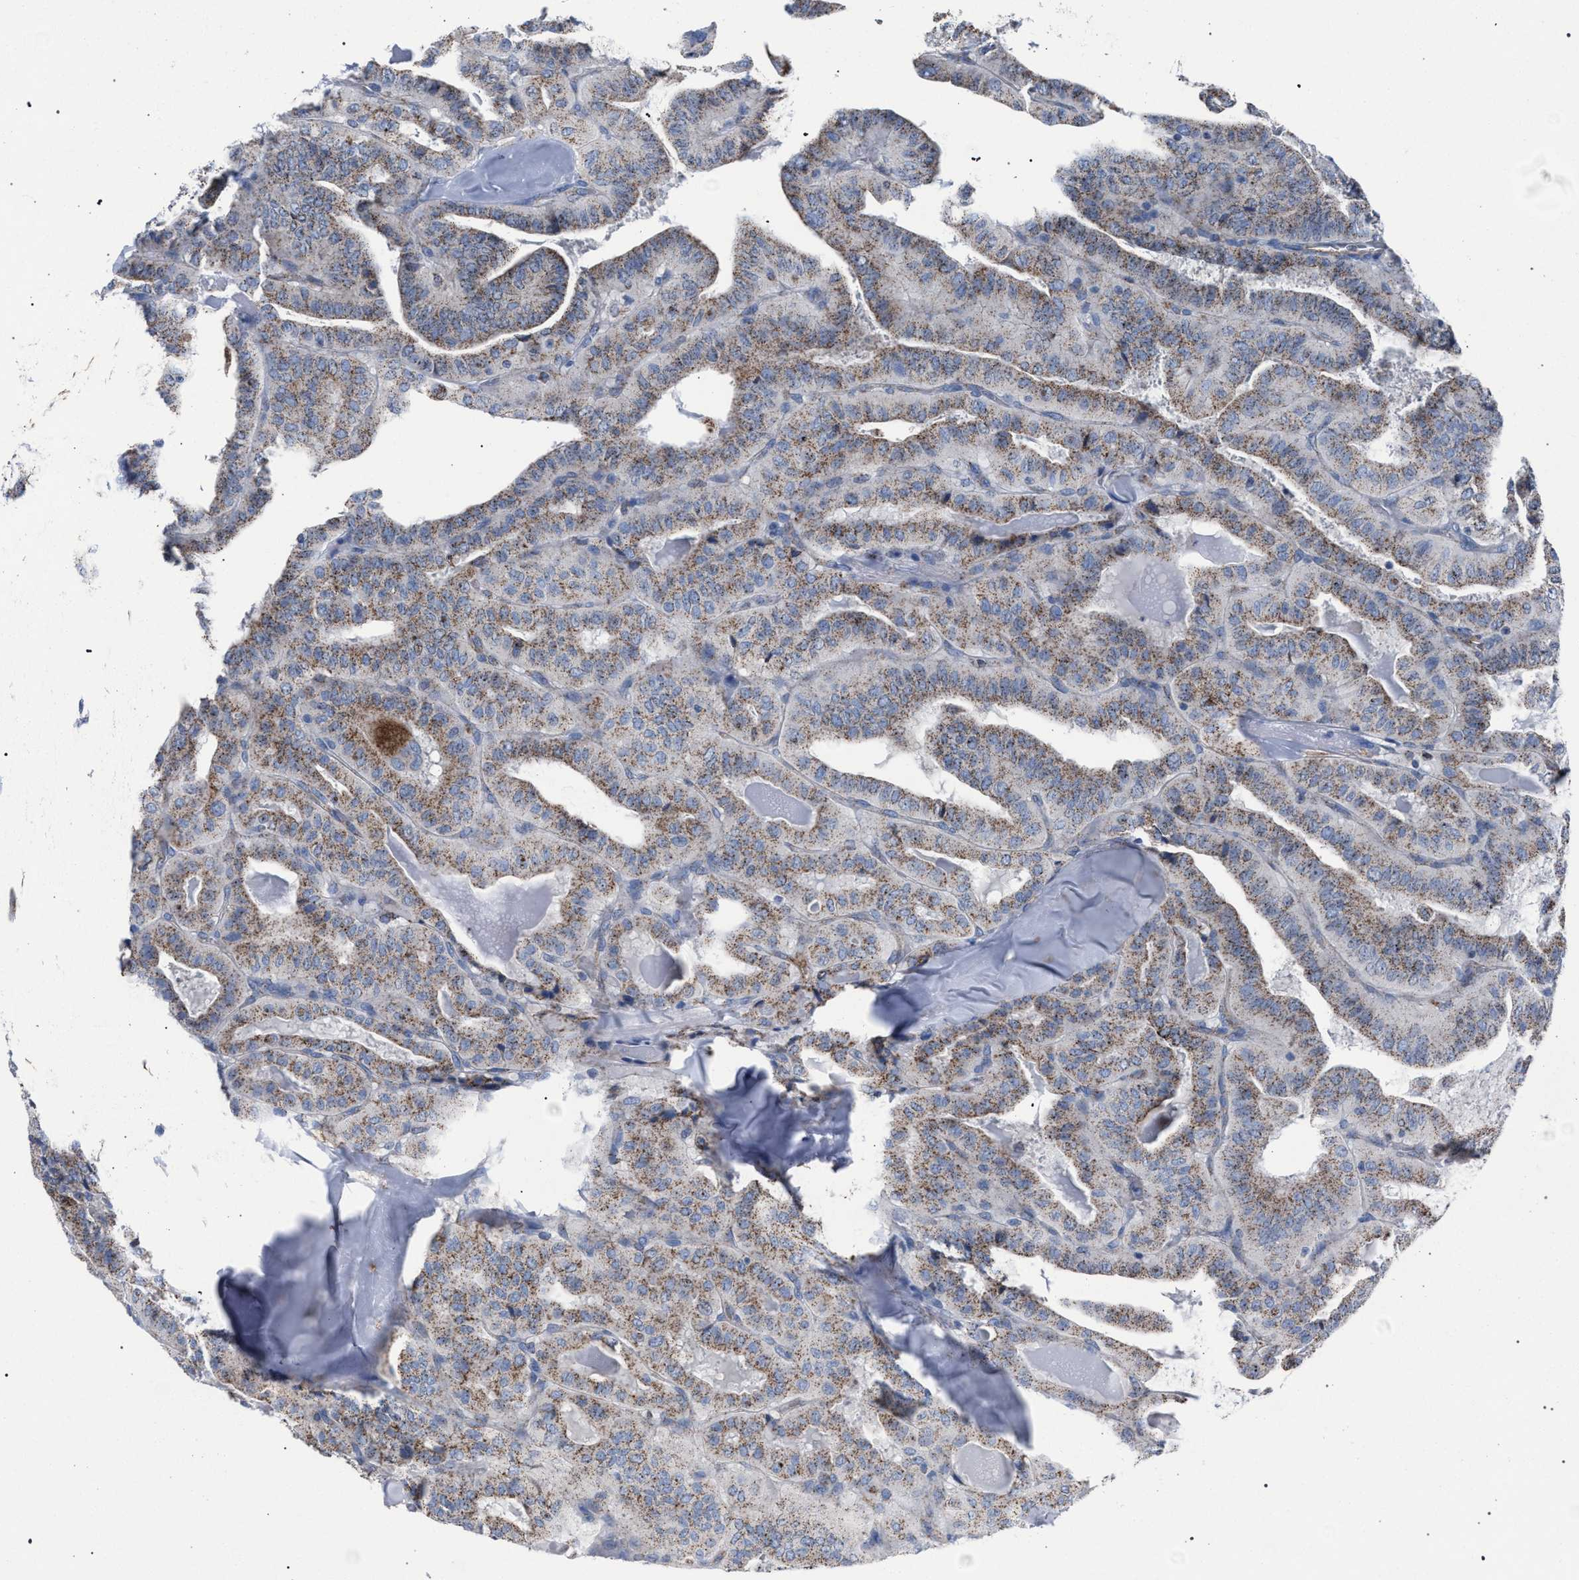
{"staining": {"intensity": "weak", "quantity": ">75%", "location": "cytoplasmic/membranous"}, "tissue": "thyroid cancer", "cell_type": "Tumor cells", "image_type": "cancer", "snomed": [{"axis": "morphology", "description": "Papillary adenocarcinoma, NOS"}, {"axis": "topography", "description": "Thyroid gland"}], "caption": "Protein analysis of thyroid cancer tissue demonstrates weak cytoplasmic/membranous positivity in about >75% of tumor cells.", "gene": "HSD17B4", "patient": {"sex": "male", "age": 77}}